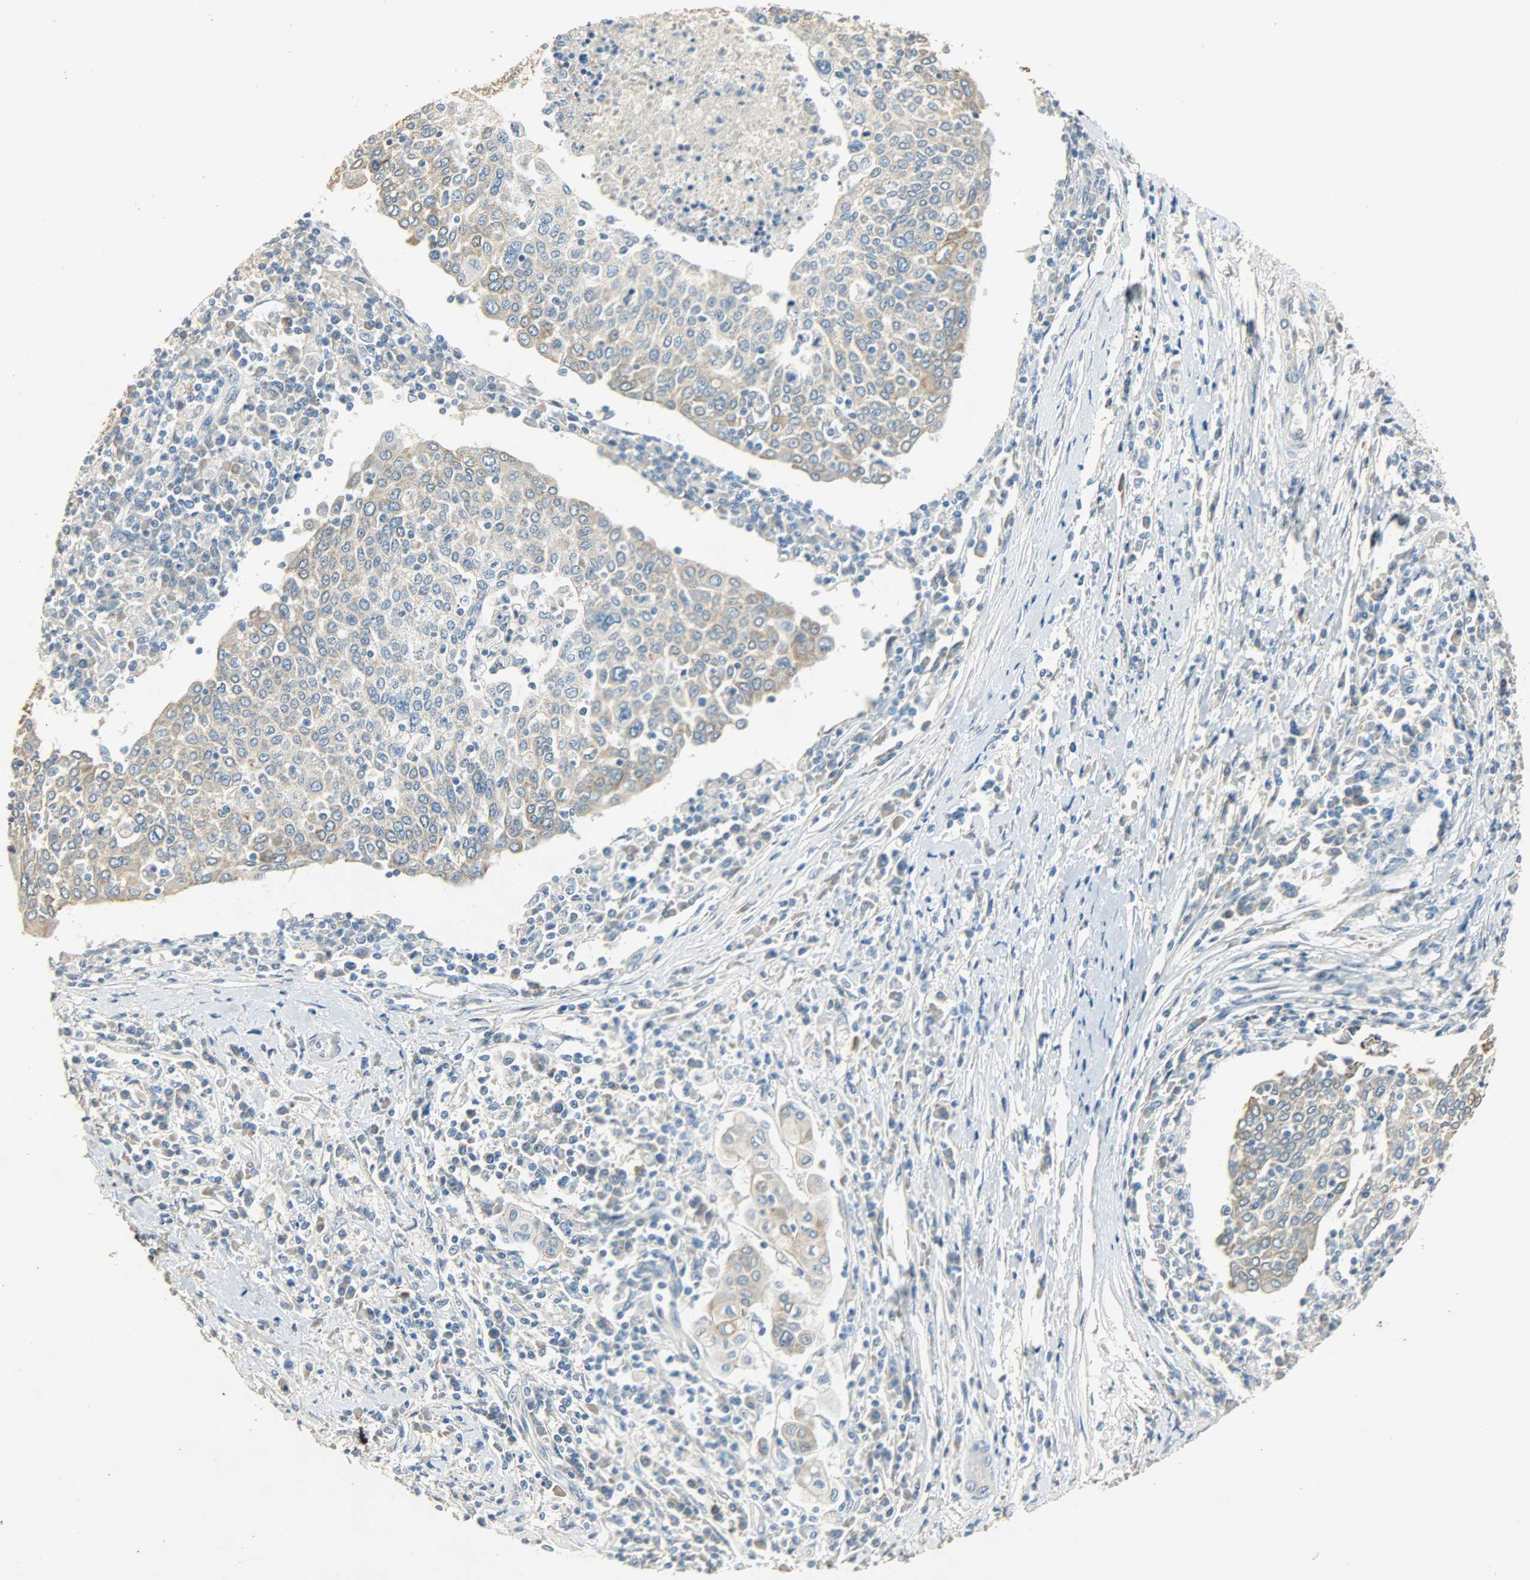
{"staining": {"intensity": "moderate", "quantity": "25%-75%", "location": "cytoplasmic/membranous"}, "tissue": "cervical cancer", "cell_type": "Tumor cells", "image_type": "cancer", "snomed": [{"axis": "morphology", "description": "Squamous cell carcinoma, NOS"}, {"axis": "topography", "description": "Cervix"}], "caption": "Cervical squamous cell carcinoma stained with a brown dye demonstrates moderate cytoplasmic/membranous positive staining in about 25%-75% of tumor cells.", "gene": "USP13", "patient": {"sex": "female", "age": 40}}